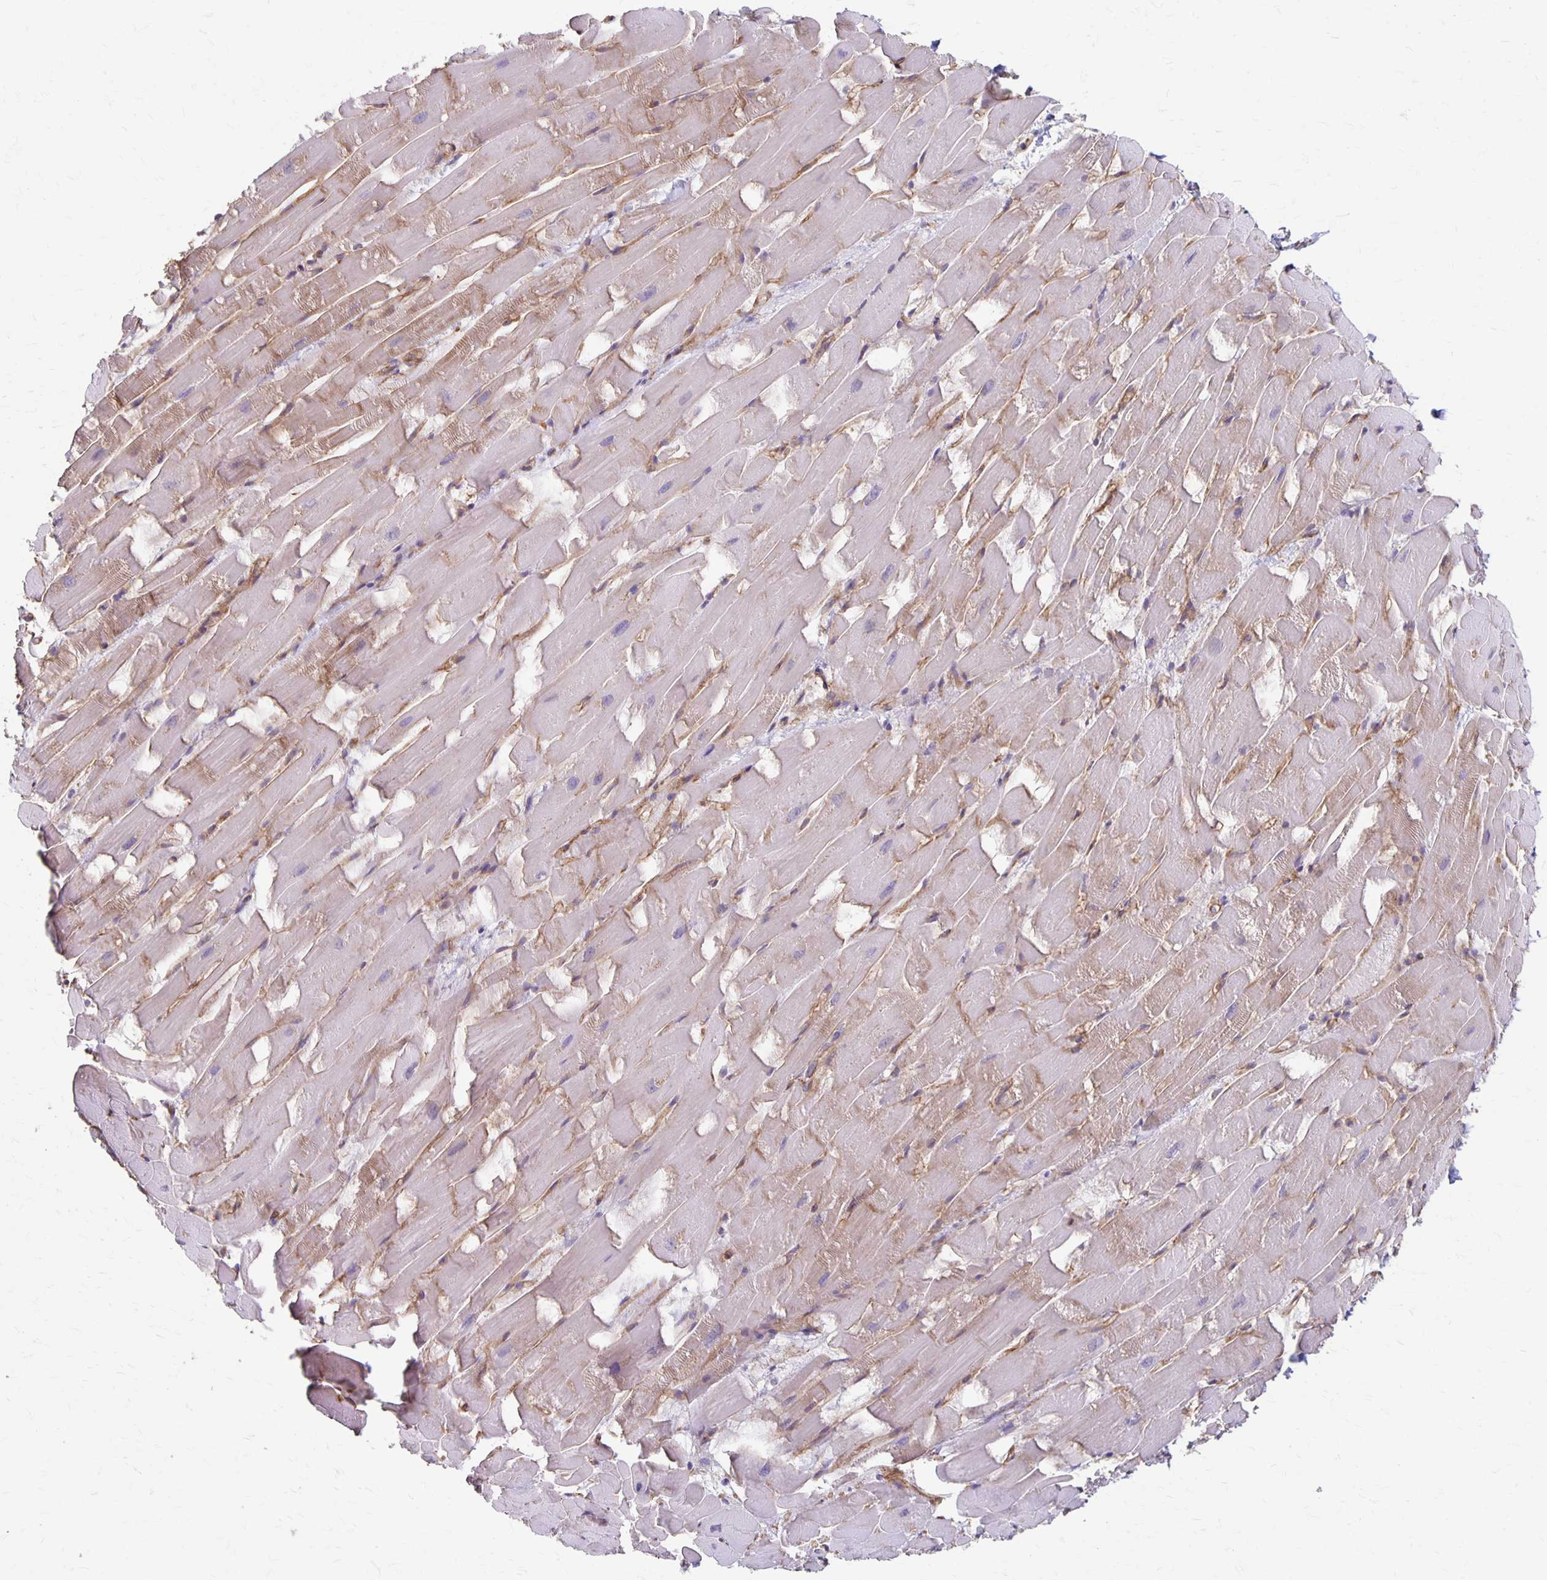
{"staining": {"intensity": "weak", "quantity": "<25%", "location": "cytoplasmic/membranous"}, "tissue": "heart muscle", "cell_type": "Cardiomyocytes", "image_type": "normal", "snomed": [{"axis": "morphology", "description": "Normal tissue, NOS"}, {"axis": "topography", "description": "Heart"}], "caption": "An immunohistochemistry (IHC) photomicrograph of benign heart muscle is shown. There is no staining in cardiomyocytes of heart muscle.", "gene": "PPP1R3E", "patient": {"sex": "male", "age": 37}}